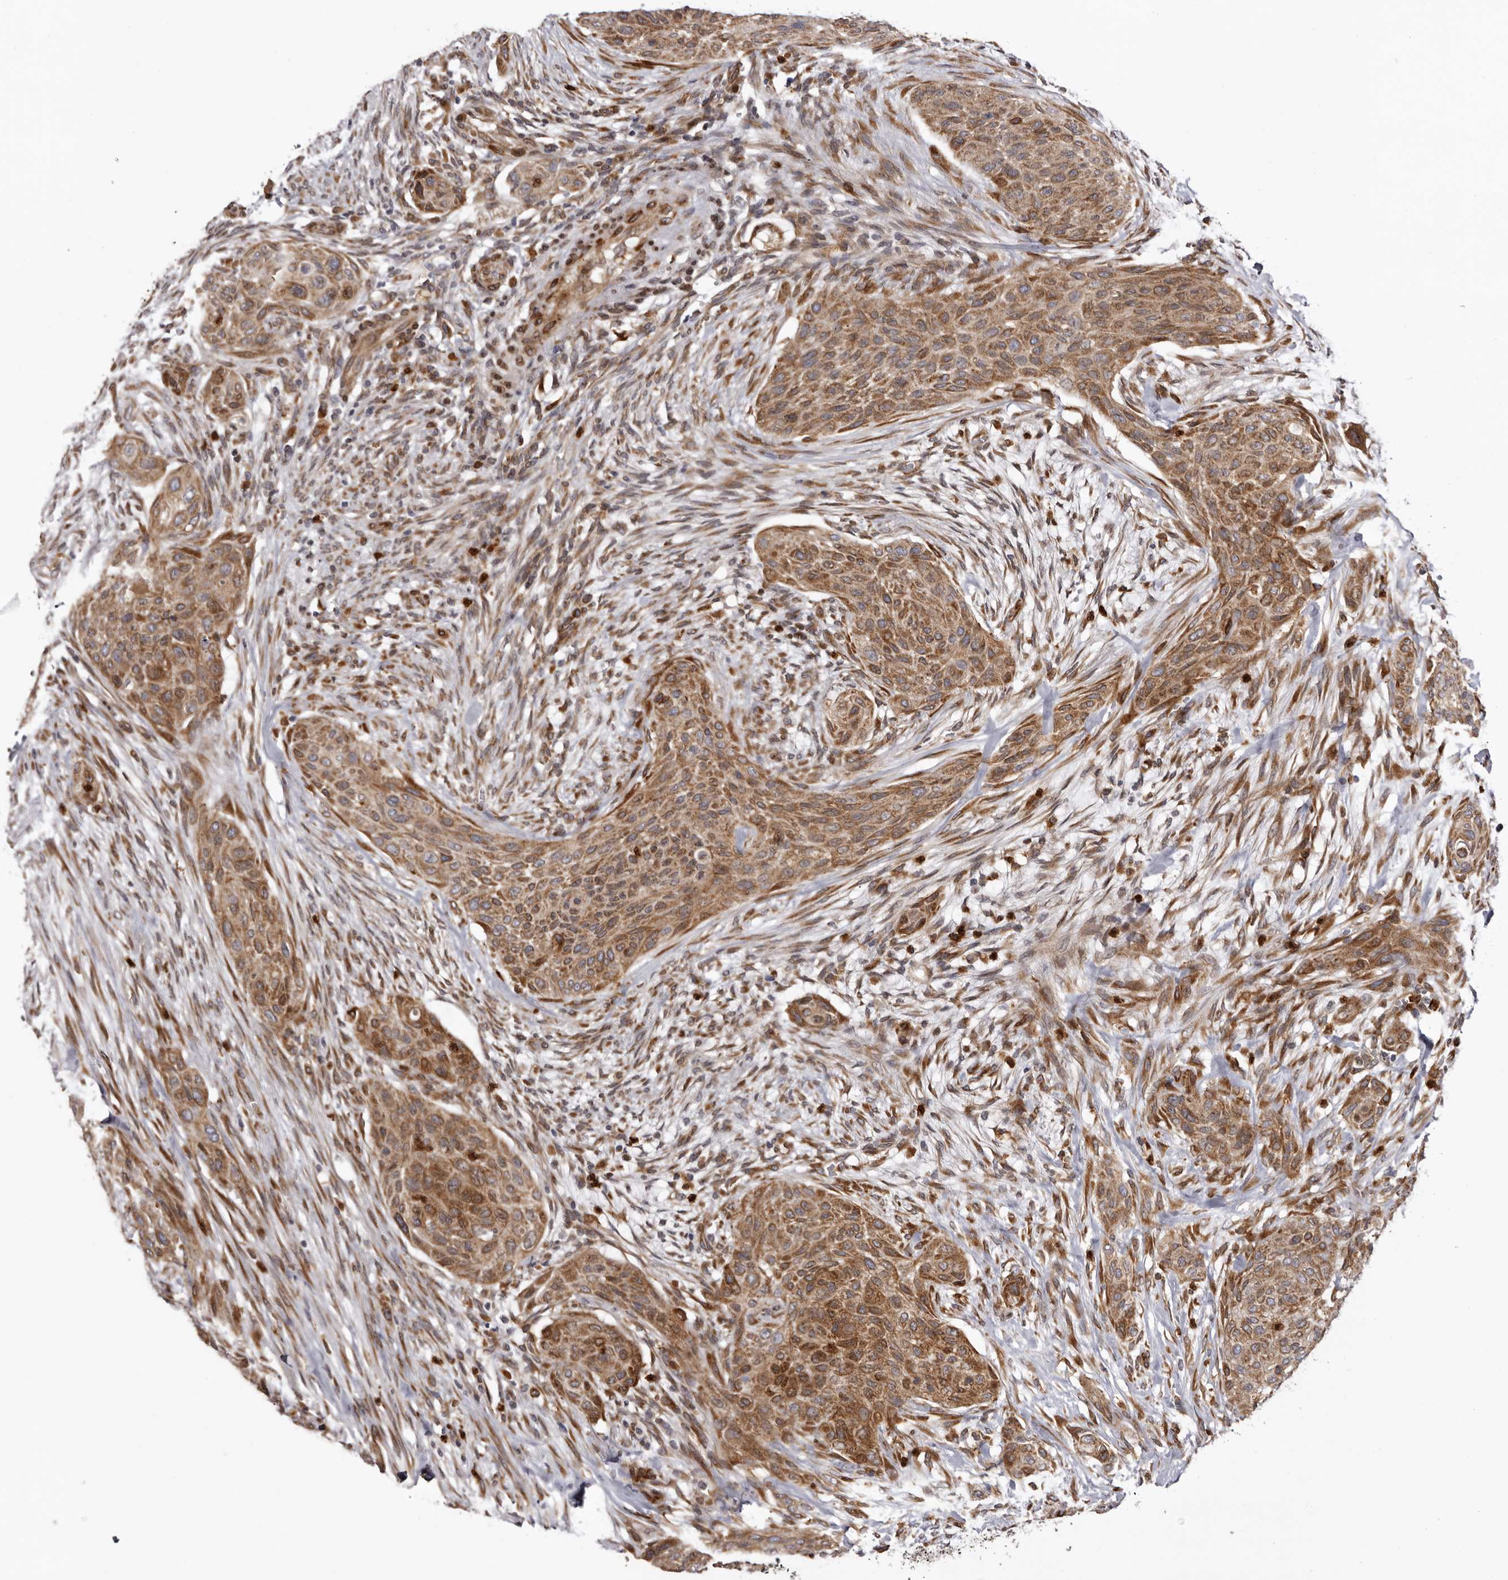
{"staining": {"intensity": "moderate", "quantity": ">75%", "location": "cytoplasmic/membranous"}, "tissue": "urothelial cancer", "cell_type": "Tumor cells", "image_type": "cancer", "snomed": [{"axis": "morphology", "description": "Urothelial carcinoma, High grade"}, {"axis": "topography", "description": "Urinary bladder"}], "caption": "This image displays immunohistochemistry staining of human urothelial cancer, with medium moderate cytoplasmic/membranous expression in approximately >75% of tumor cells.", "gene": "C4orf3", "patient": {"sex": "male", "age": 35}}